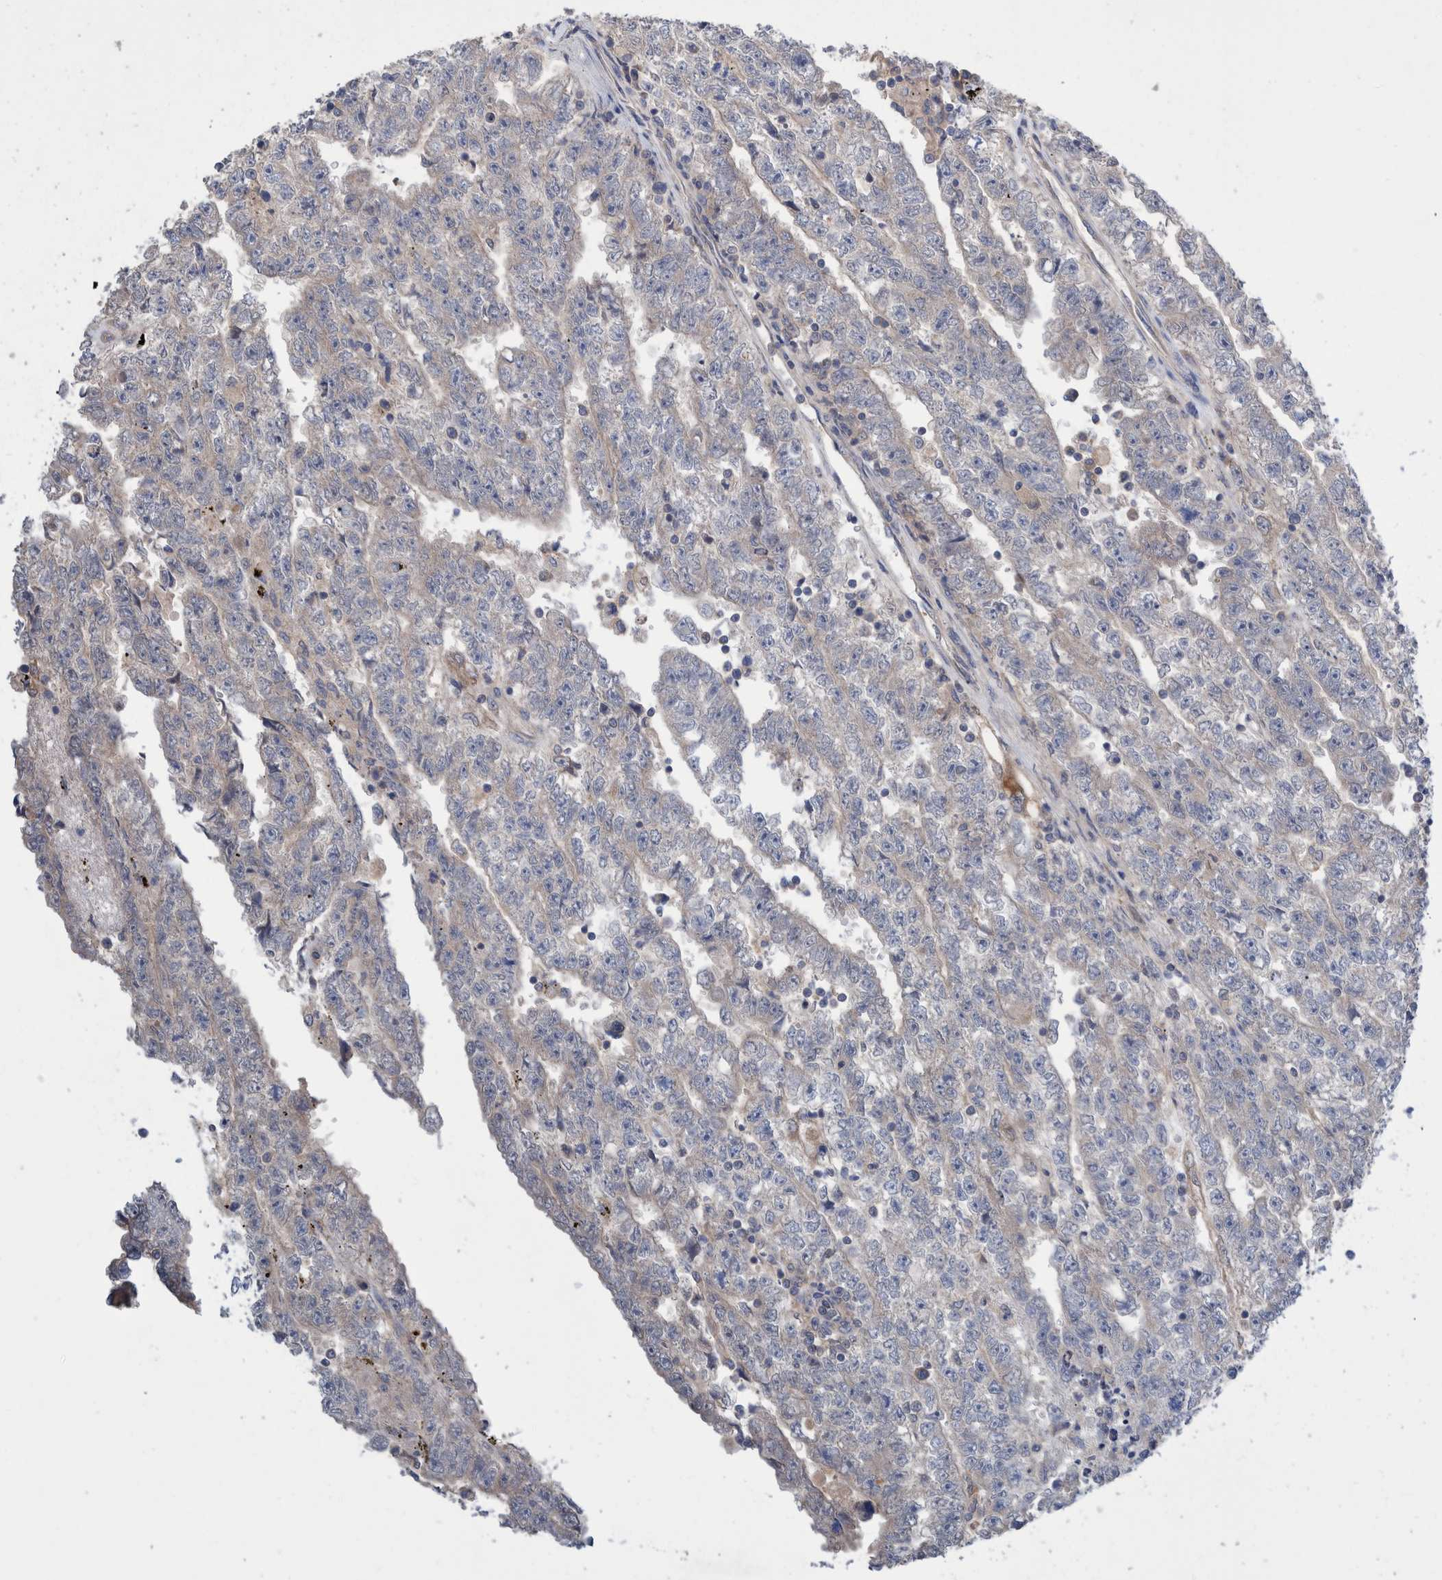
{"staining": {"intensity": "weak", "quantity": "<25%", "location": "cytoplasmic/membranous"}, "tissue": "testis cancer", "cell_type": "Tumor cells", "image_type": "cancer", "snomed": [{"axis": "morphology", "description": "Carcinoma, Embryonal, NOS"}, {"axis": "topography", "description": "Testis"}], "caption": "Immunohistochemistry of human testis cancer displays no expression in tumor cells.", "gene": "PLPBP", "patient": {"sex": "male", "age": 25}}